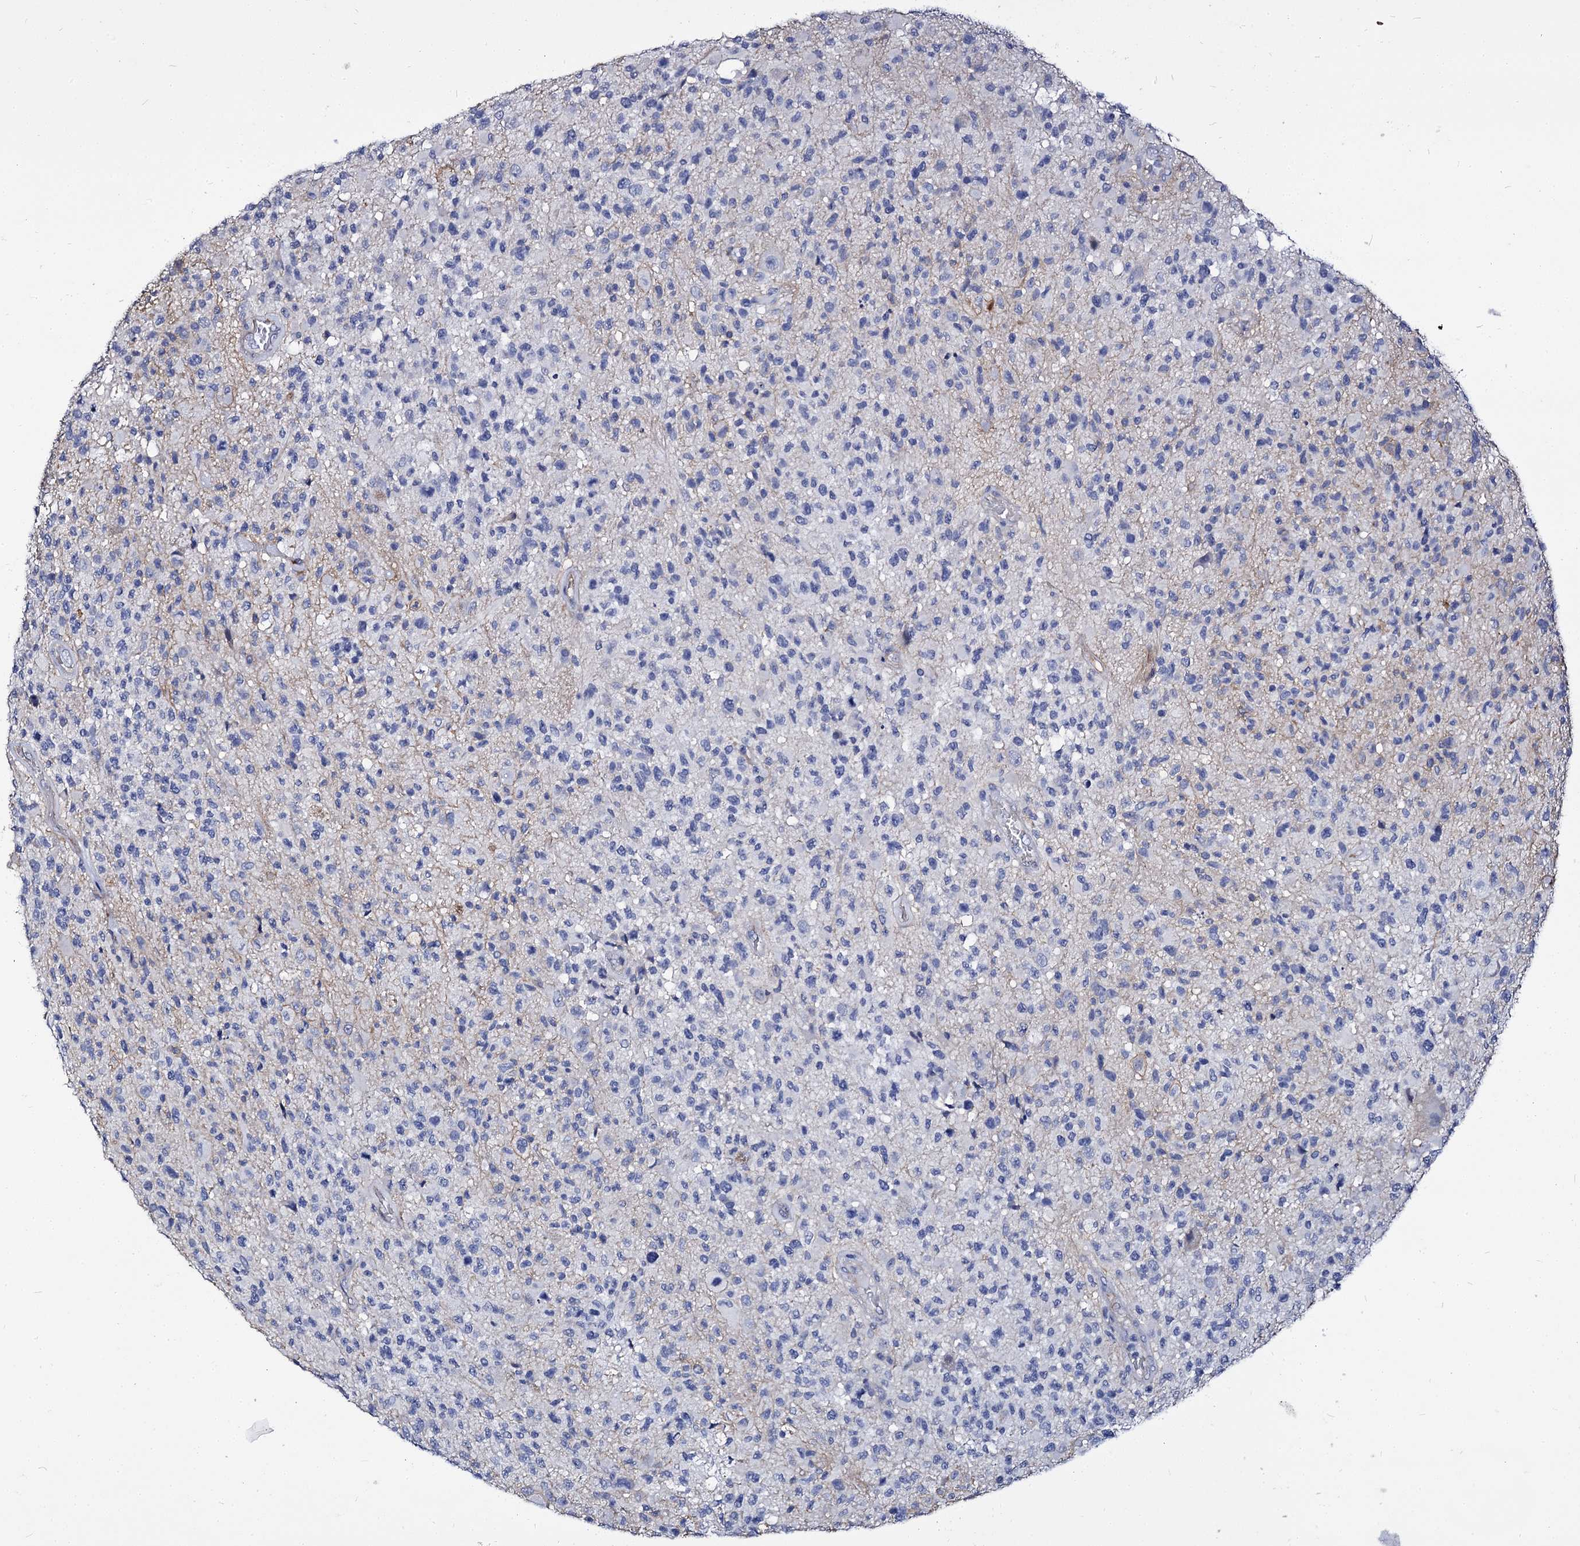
{"staining": {"intensity": "negative", "quantity": "none", "location": "none"}, "tissue": "glioma", "cell_type": "Tumor cells", "image_type": "cancer", "snomed": [{"axis": "morphology", "description": "Glioma, malignant, High grade"}, {"axis": "morphology", "description": "Glioblastoma, NOS"}, {"axis": "topography", "description": "Brain"}], "caption": "This is a micrograph of IHC staining of glioma, which shows no staining in tumor cells.", "gene": "CBFB", "patient": {"sex": "male", "age": 60}}